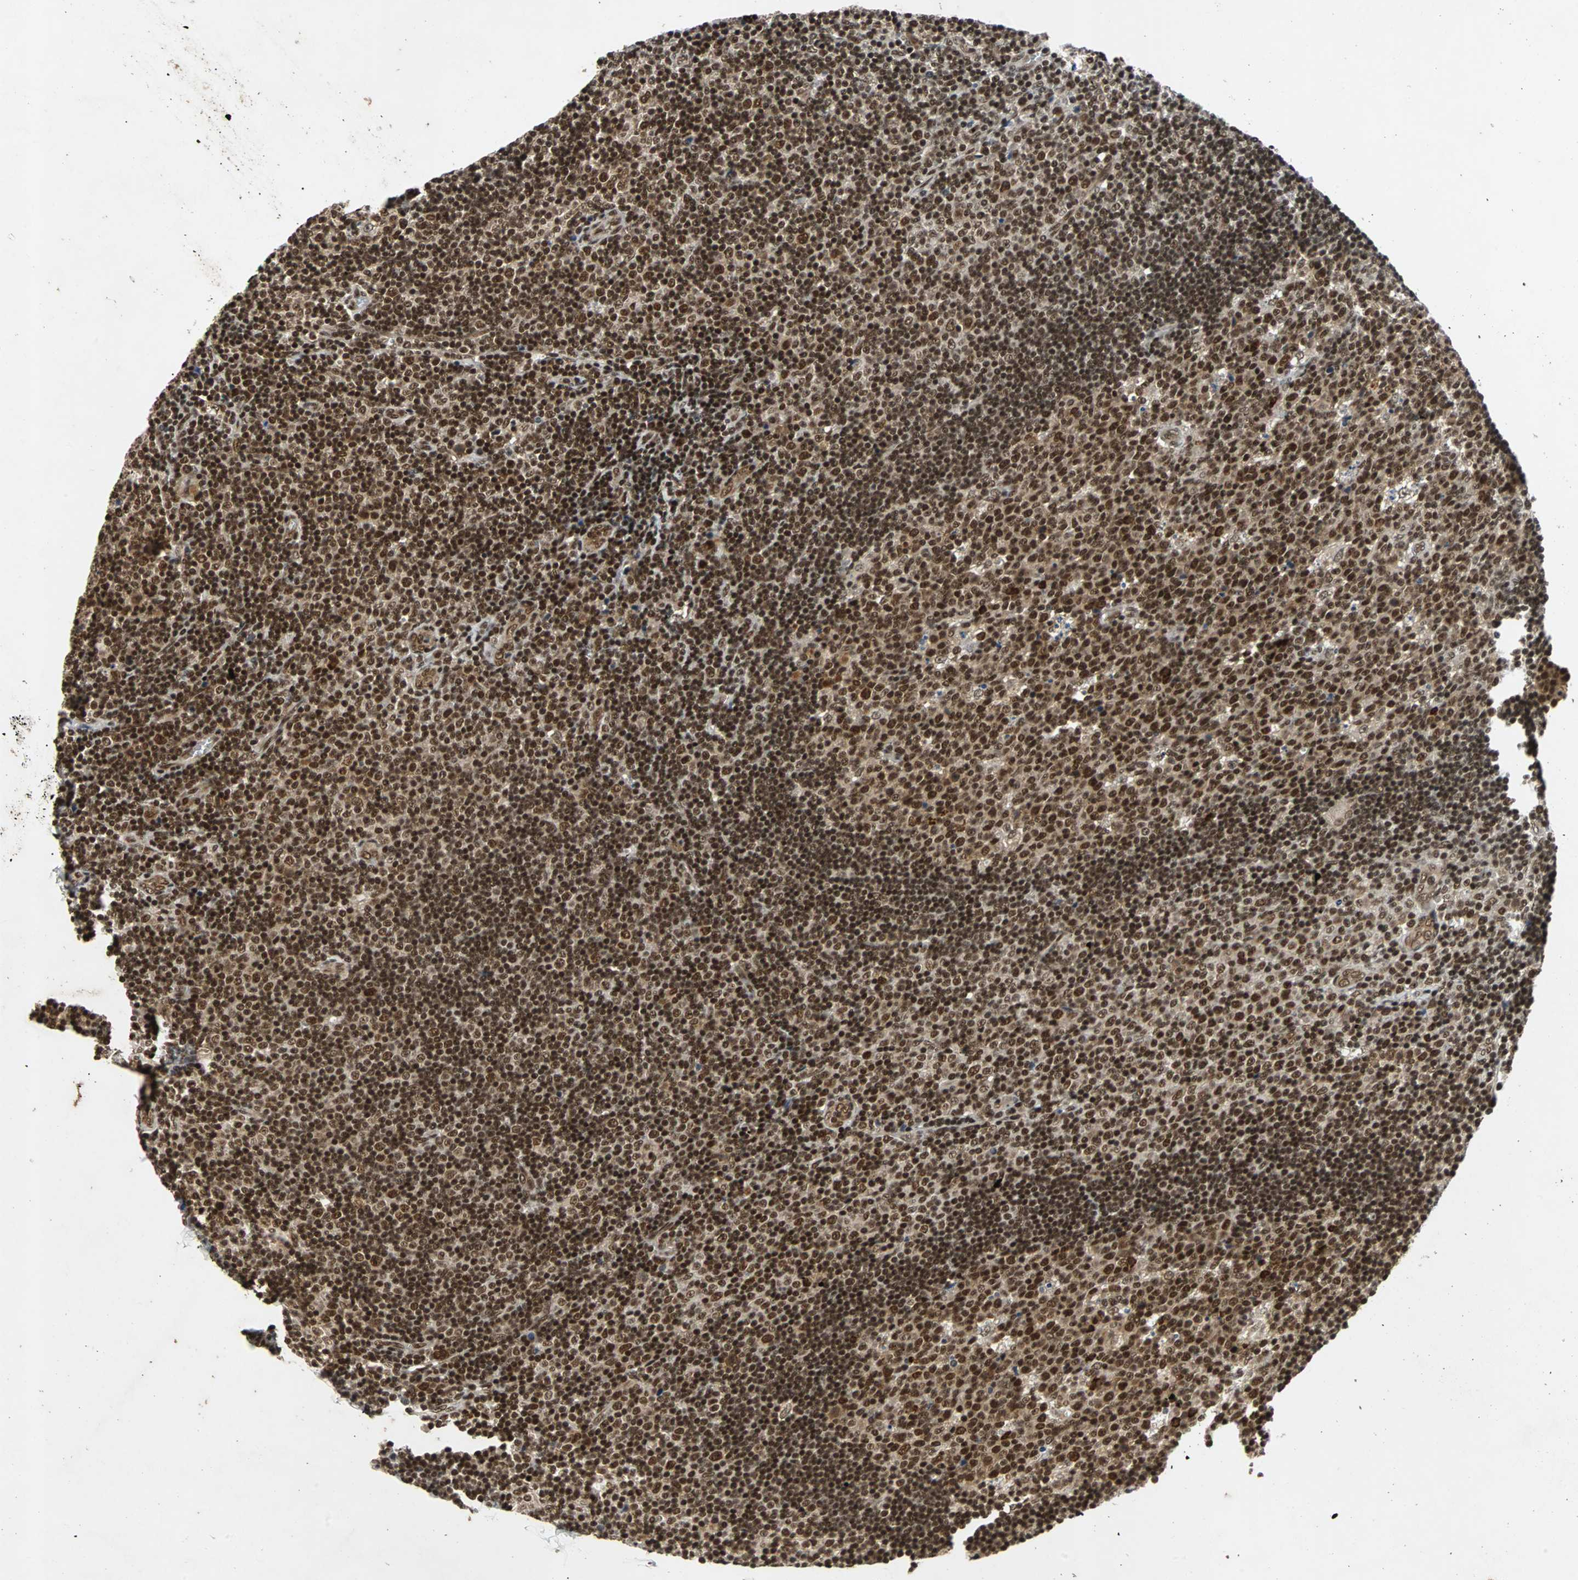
{"staining": {"intensity": "strong", "quantity": ">75%", "location": "nuclear"}, "tissue": "lymph node", "cell_type": "Germinal center cells", "image_type": "normal", "snomed": [{"axis": "morphology", "description": "Normal tissue, NOS"}, {"axis": "topography", "description": "Lymph node"}, {"axis": "topography", "description": "Salivary gland"}], "caption": "High-power microscopy captured an immunohistochemistry (IHC) photomicrograph of benign lymph node, revealing strong nuclear staining in approximately >75% of germinal center cells. The staining was performed using DAB (3,3'-diaminobenzidine), with brown indicating positive protein expression. Nuclei are stained blue with hematoxylin.", "gene": "TAF5", "patient": {"sex": "male", "age": 8}}